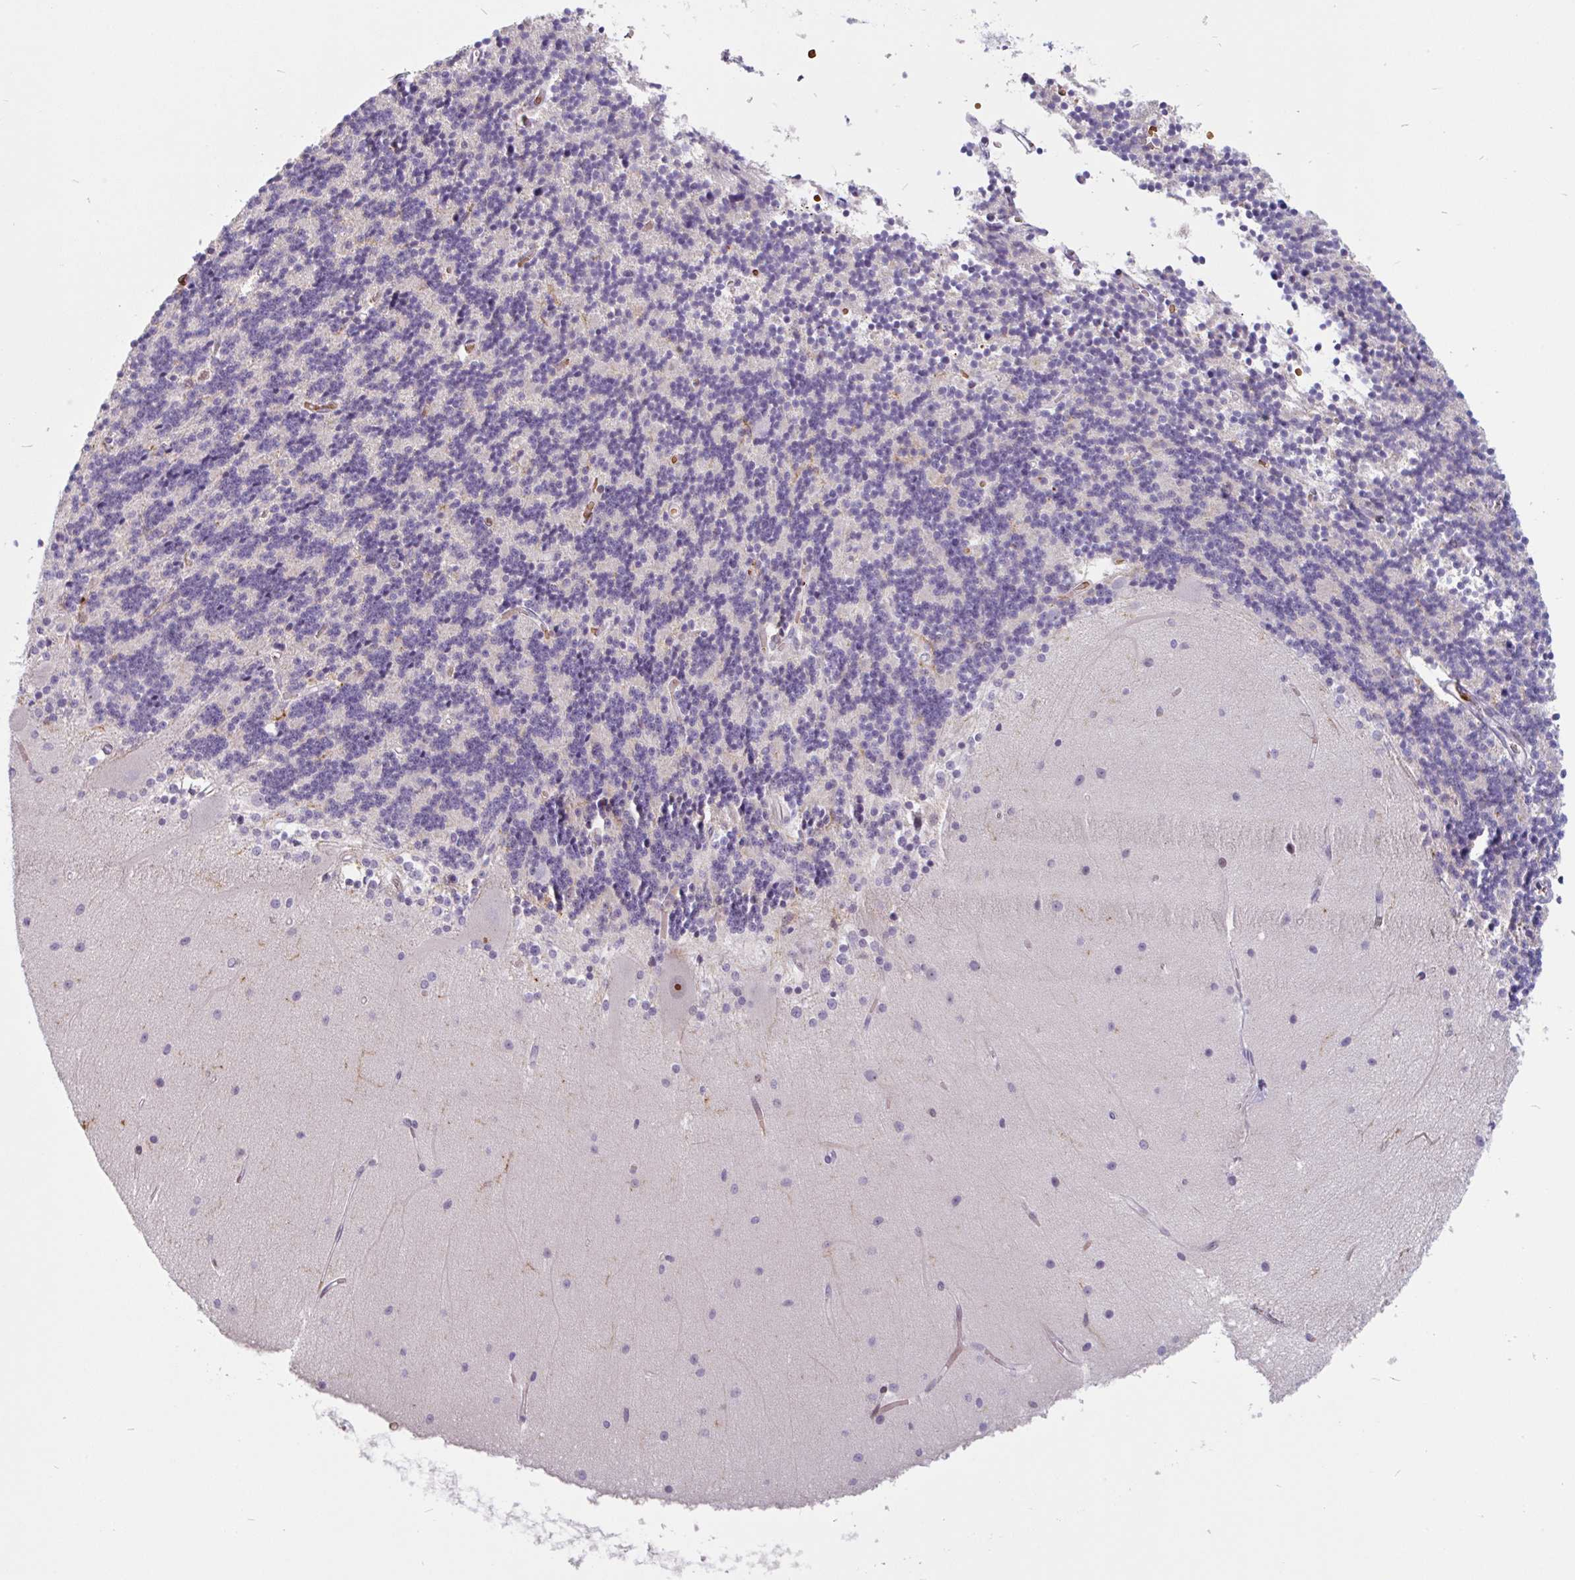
{"staining": {"intensity": "negative", "quantity": "none", "location": "none"}, "tissue": "cerebellum", "cell_type": "Cells in granular layer", "image_type": "normal", "snomed": [{"axis": "morphology", "description": "Normal tissue, NOS"}, {"axis": "topography", "description": "Cerebellum"}], "caption": "IHC histopathology image of benign human cerebellum stained for a protein (brown), which exhibits no staining in cells in granular layer.", "gene": "TMEM119", "patient": {"sex": "female", "age": 54}}